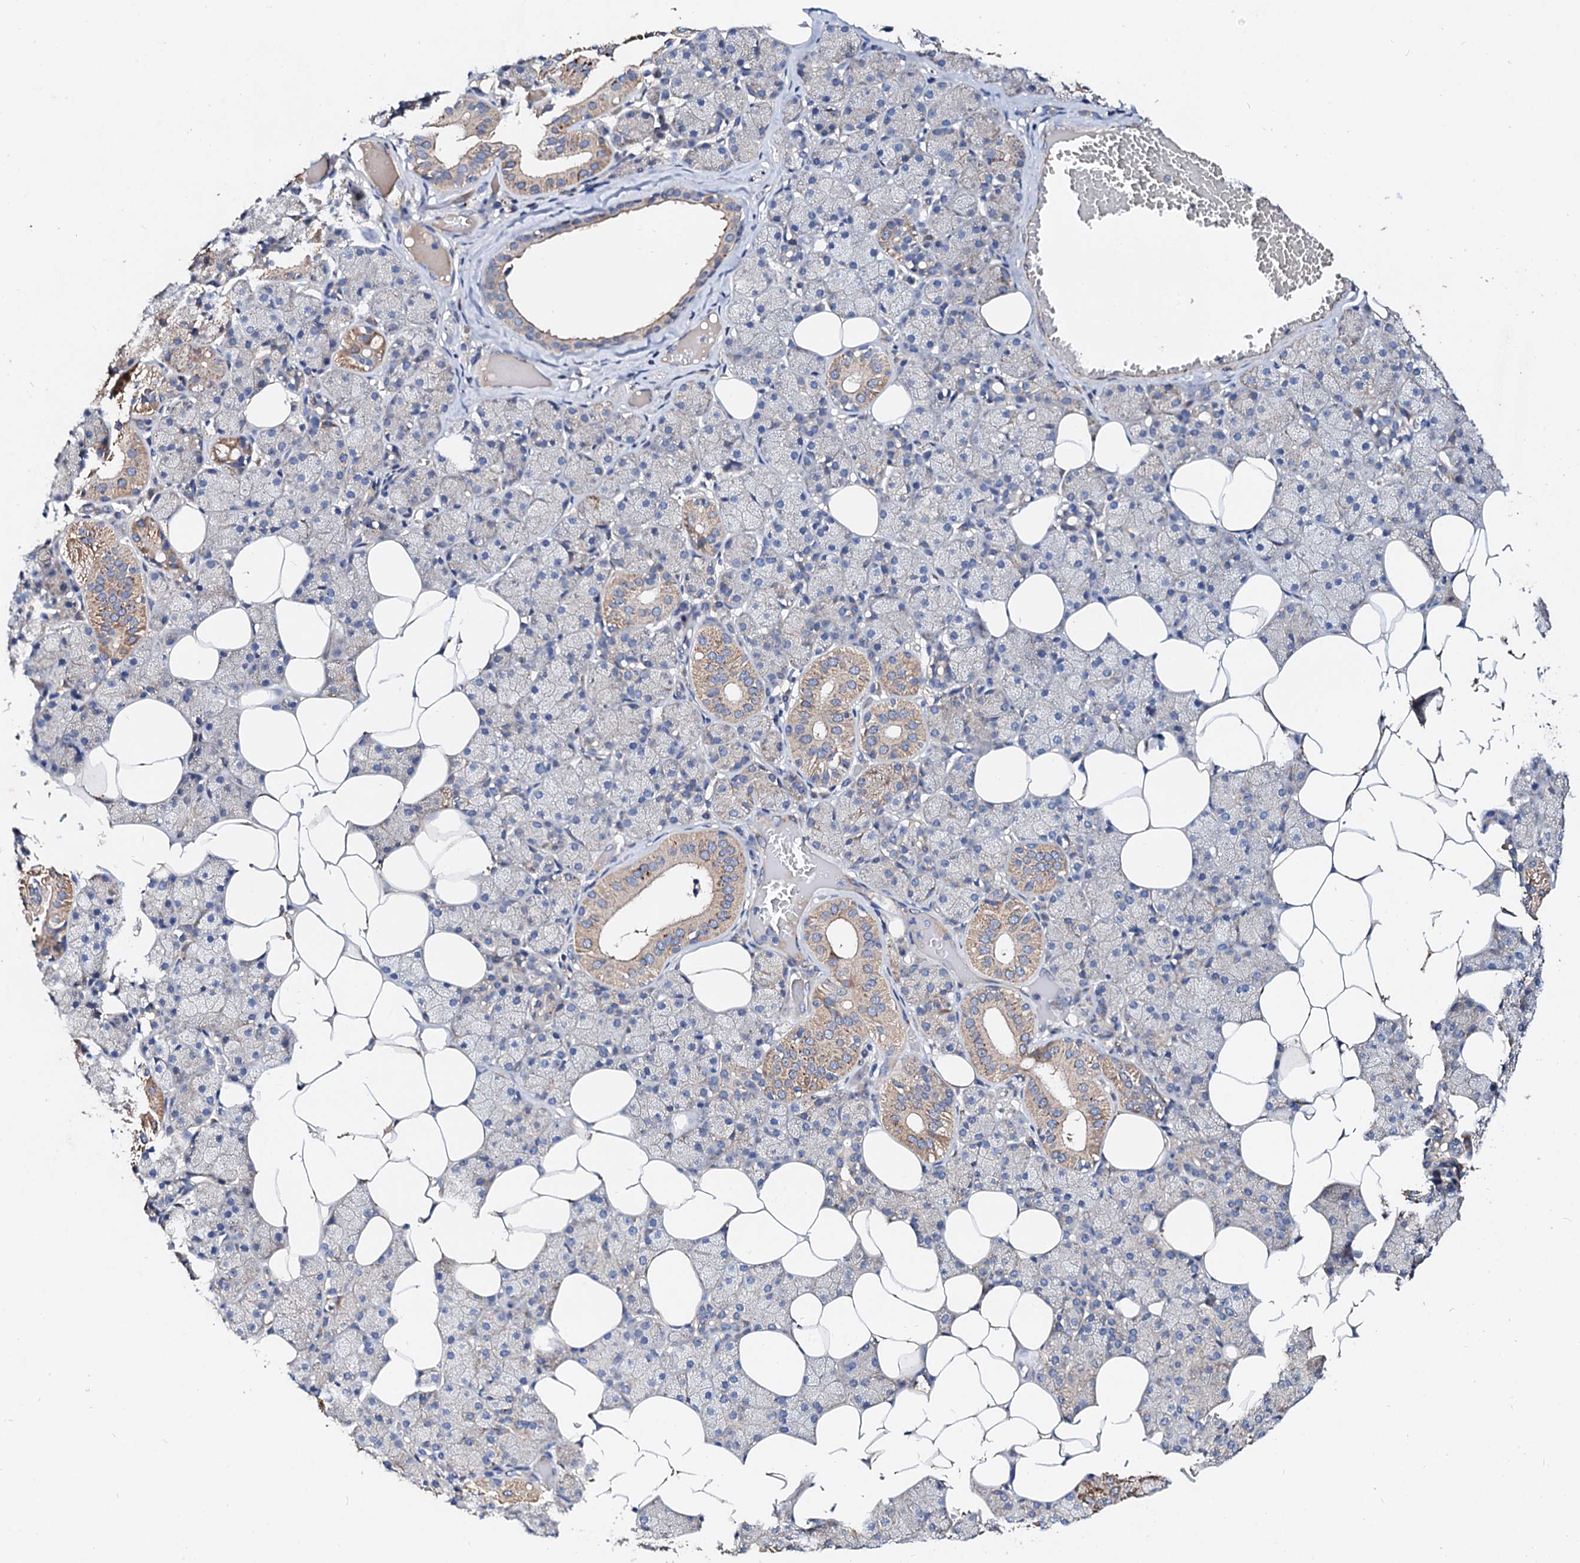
{"staining": {"intensity": "moderate", "quantity": "<25%", "location": "cytoplasmic/membranous"}, "tissue": "salivary gland", "cell_type": "Glandular cells", "image_type": "normal", "snomed": [{"axis": "morphology", "description": "Normal tissue, NOS"}, {"axis": "topography", "description": "Salivary gland"}], "caption": "Immunohistochemical staining of unremarkable salivary gland exhibits <25% levels of moderate cytoplasmic/membranous protein expression in about <25% of glandular cells.", "gene": "FIBIN", "patient": {"sex": "female", "age": 33}}